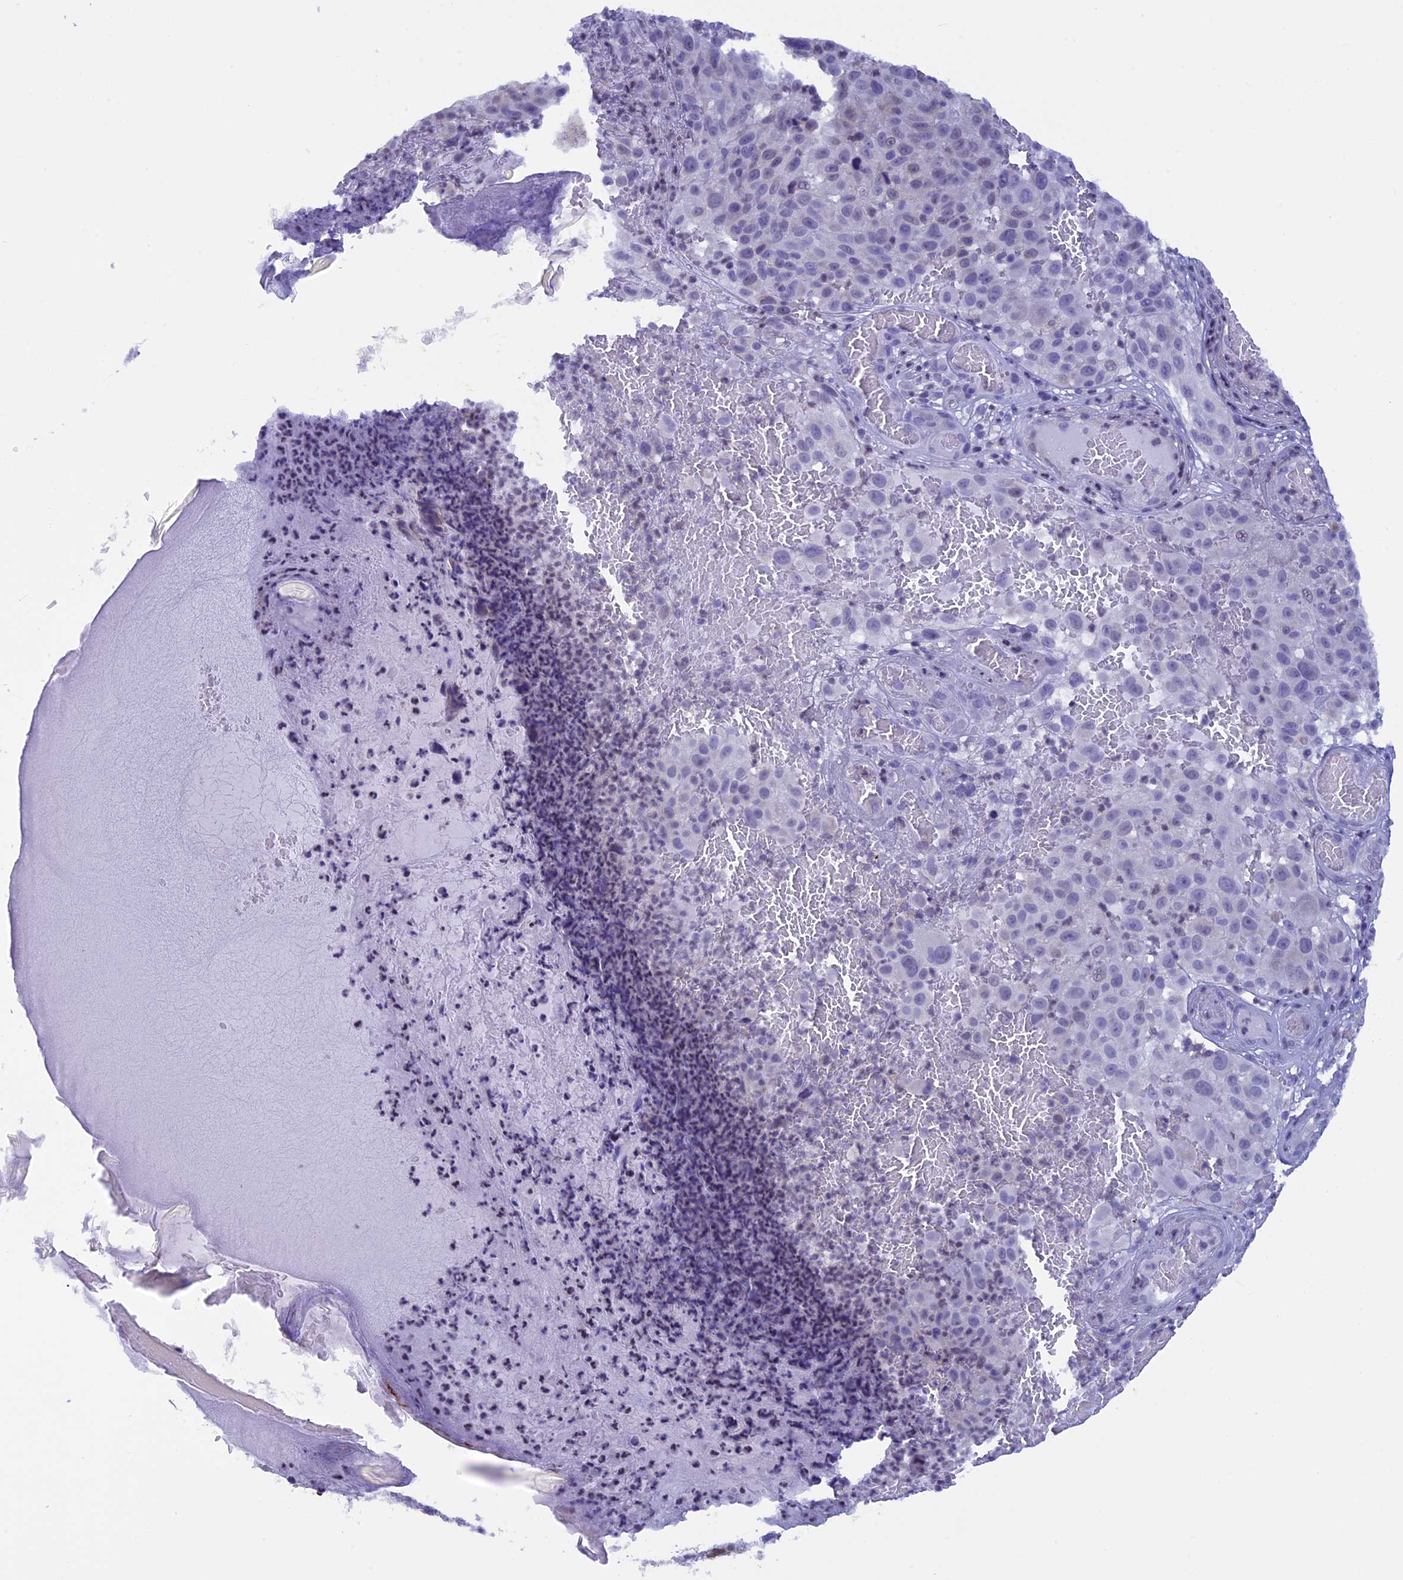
{"staining": {"intensity": "negative", "quantity": "none", "location": "none"}, "tissue": "melanoma", "cell_type": "Tumor cells", "image_type": "cancer", "snomed": [{"axis": "morphology", "description": "Malignant melanoma, NOS"}, {"axis": "topography", "description": "Skin"}], "caption": "Tumor cells are negative for protein expression in human melanoma. Brightfield microscopy of IHC stained with DAB (brown) and hematoxylin (blue), captured at high magnification.", "gene": "IGSF6", "patient": {"sex": "male", "age": 83}}